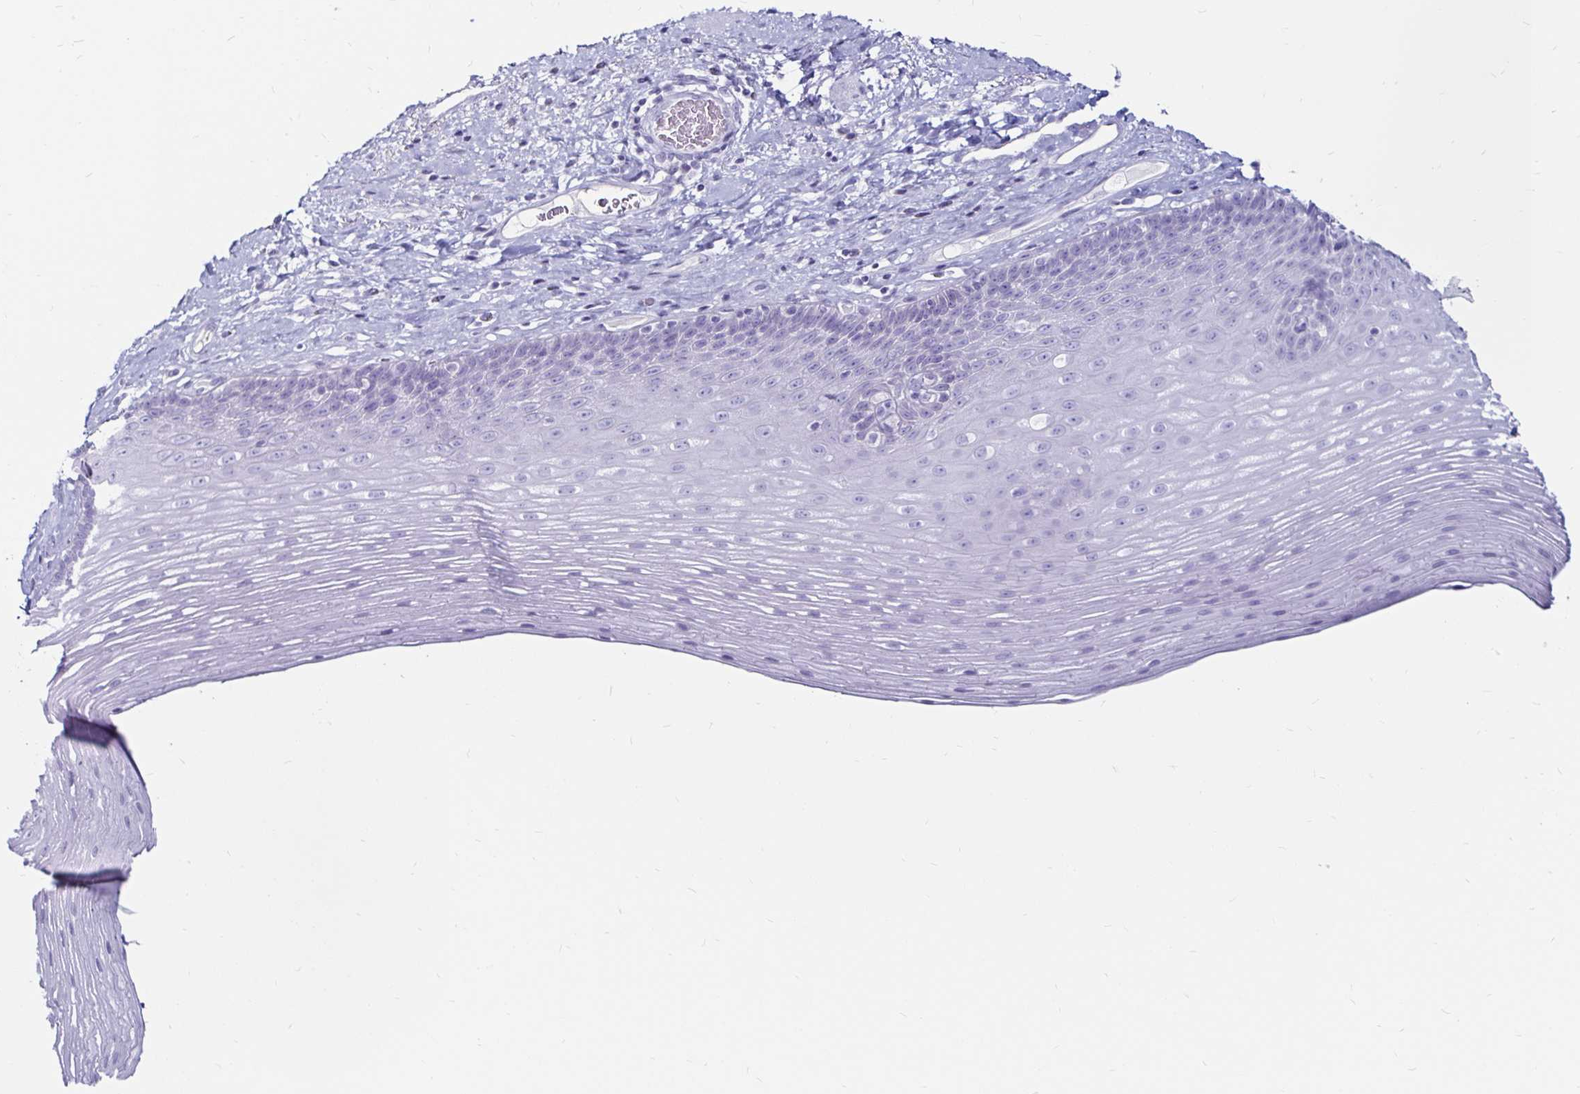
{"staining": {"intensity": "negative", "quantity": "none", "location": "none"}, "tissue": "esophagus", "cell_type": "Squamous epithelial cells", "image_type": "normal", "snomed": [{"axis": "morphology", "description": "Normal tissue, NOS"}, {"axis": "topography", "description": "Esophagus"}], "caption": "Image shows no protein staining in squamous epithelial cells of normal esophagus. The staining is performed using DAB brown chromogen with nuclei counter-stained in using hematoxylin.", "gene": "TIMP1", "patient": {"sex": "male", "age": 62}}